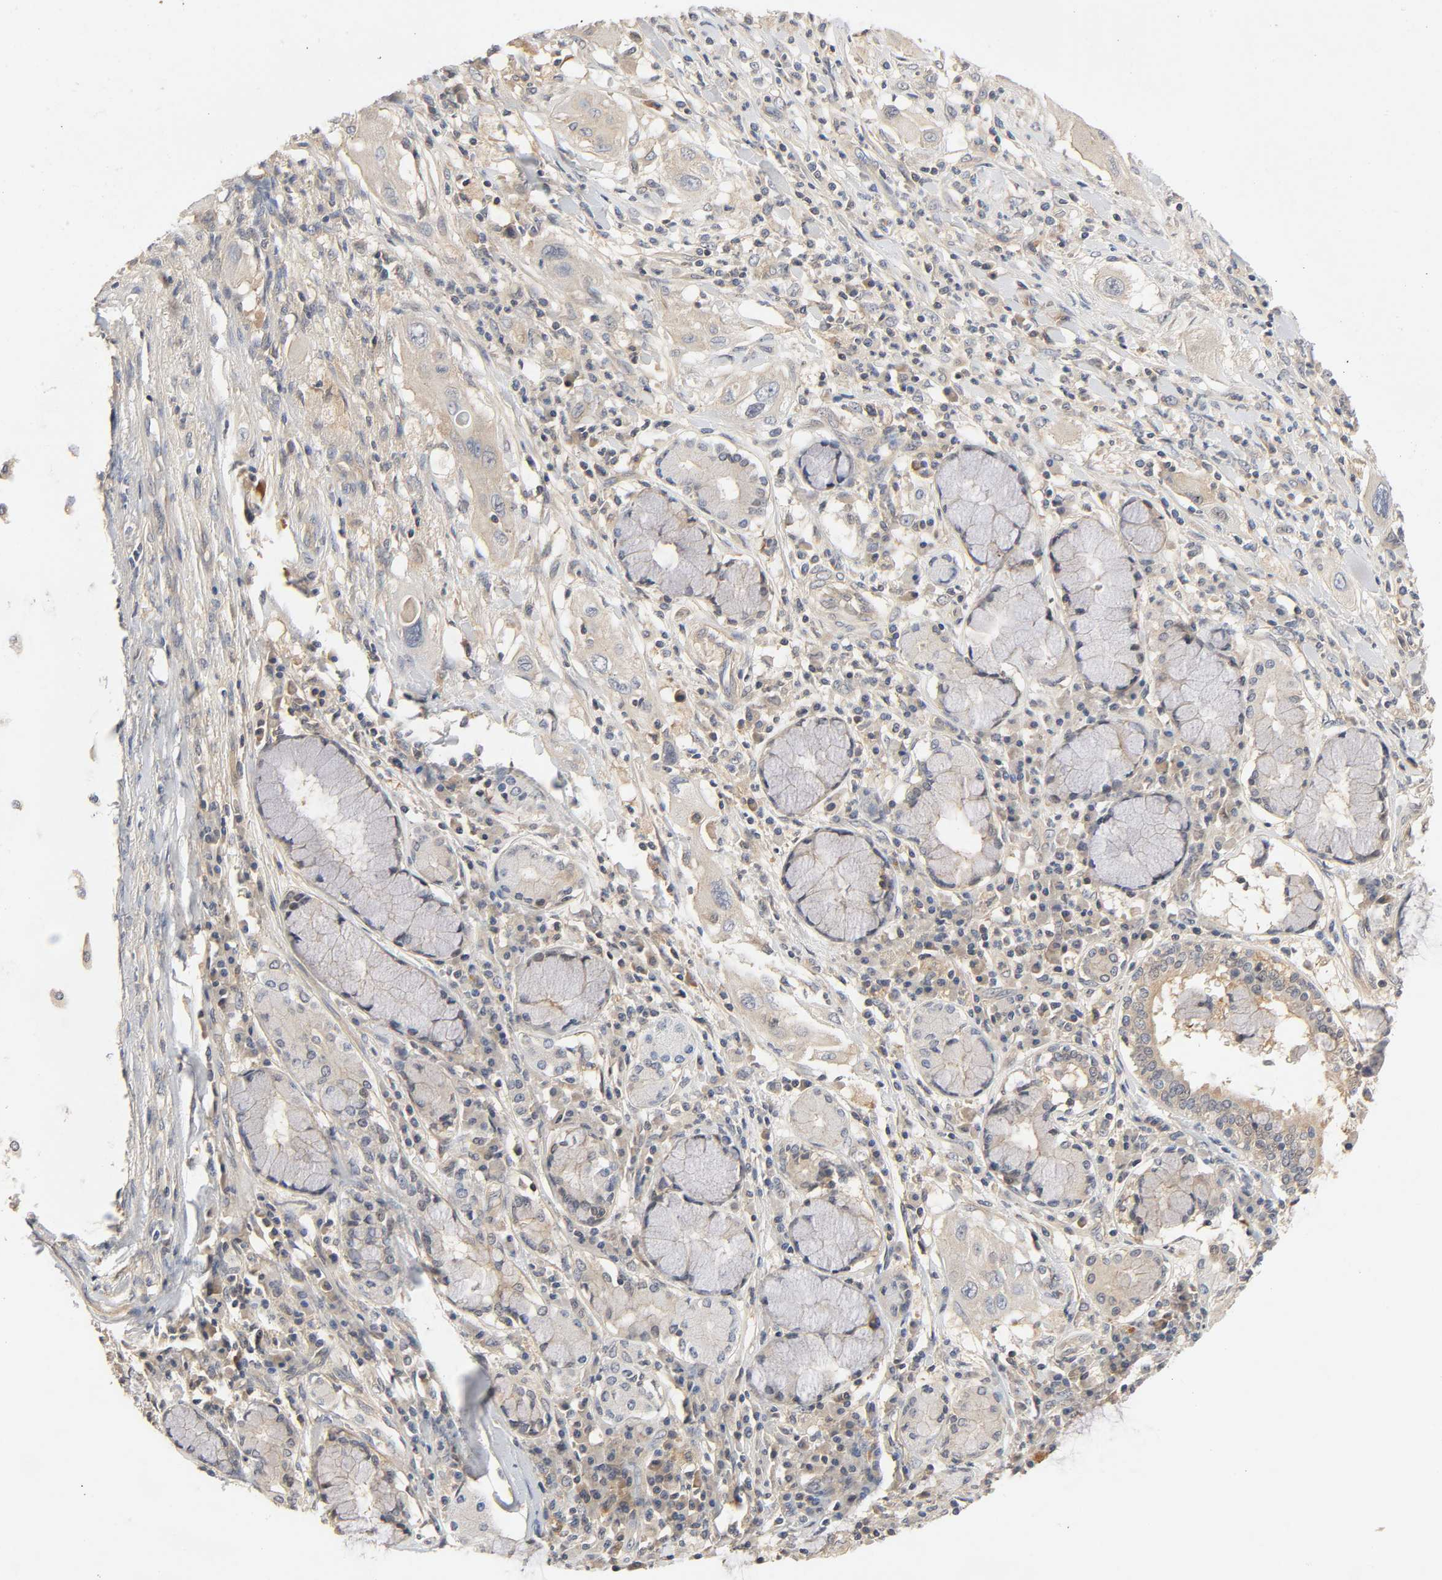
{"staining": {"intensity": "moderate", "quantity": ">75%", "location": "cytoplasmic/membranous"}, "tissue": "lung cancer", "cell_type": "Tumor cells", "image_type": "cancer", "snomed": [{"axis": "morphology", "description": "Squamous cell carcinoma, NOS"}, {"axis": "topography", "description": "Lung"}], "caption": "This image reveals immunohistochemistry staining of human lung cancer (squamous cell carcinoma), with medium moderate cytoplasmic/membranous positivity in approximately >75% of tumor cells.", "gene": "CPB2", "patient": {"sex": "female", "age": 47}}